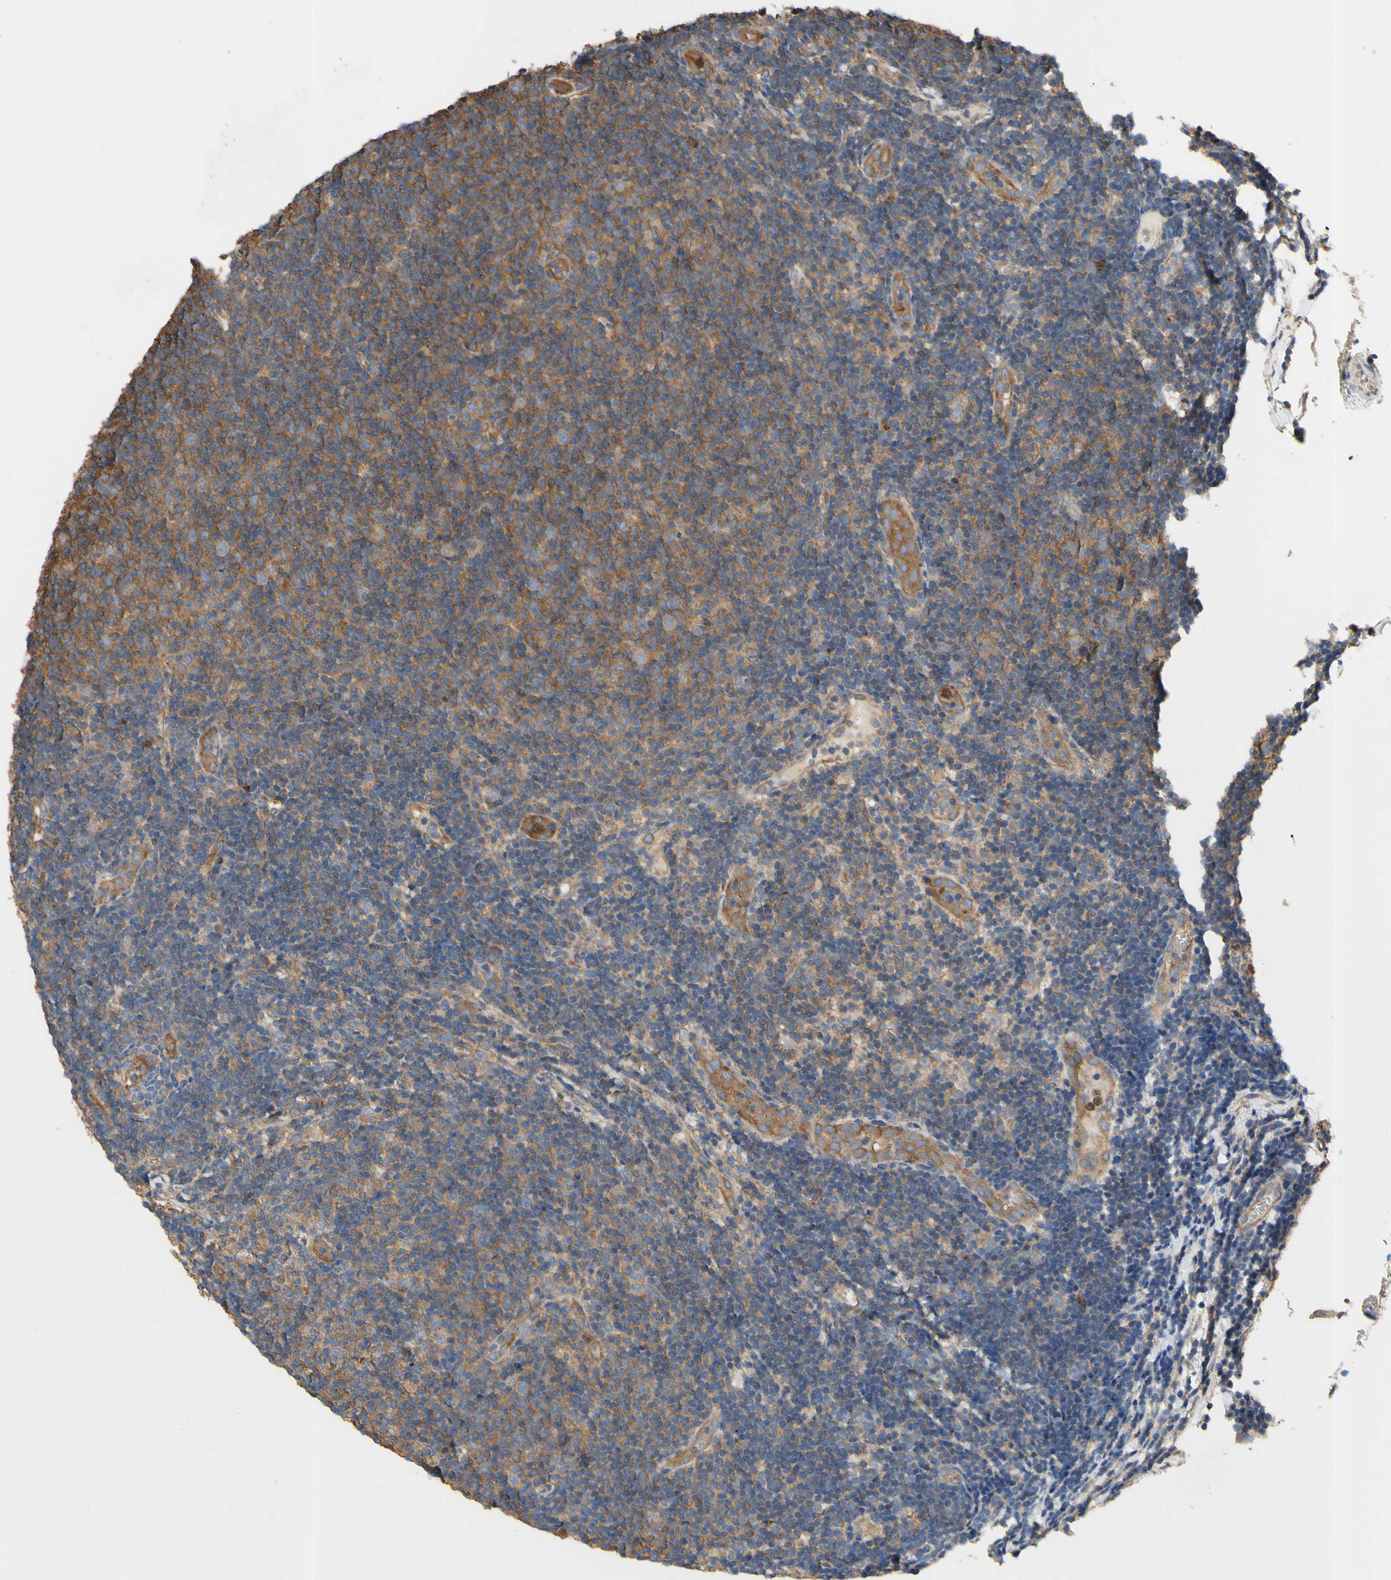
{"staining": {"intensity": "moderate", "quantity": ">75%", "location": "cytoplasmic/membranous"}, "tissue": "lymphoma", "cell_type": "Tumor cells", "image_type": "cancer", "snomed": [{"axis": "morphology", "description": "Malignant lymphoma, non-Hodgkin's type, Low grade"}, {"axis": "topography", "description": "Lymph node"}], "caption": "The immunohistochemical stain shows moderate cytoplasmic/membranous expression in tumor cells of lymphoma tissue. (IHC, brightfield microscopy, high magnification).", "gene": "CTTN", "patient": {"sex": "male", "age": 83}}